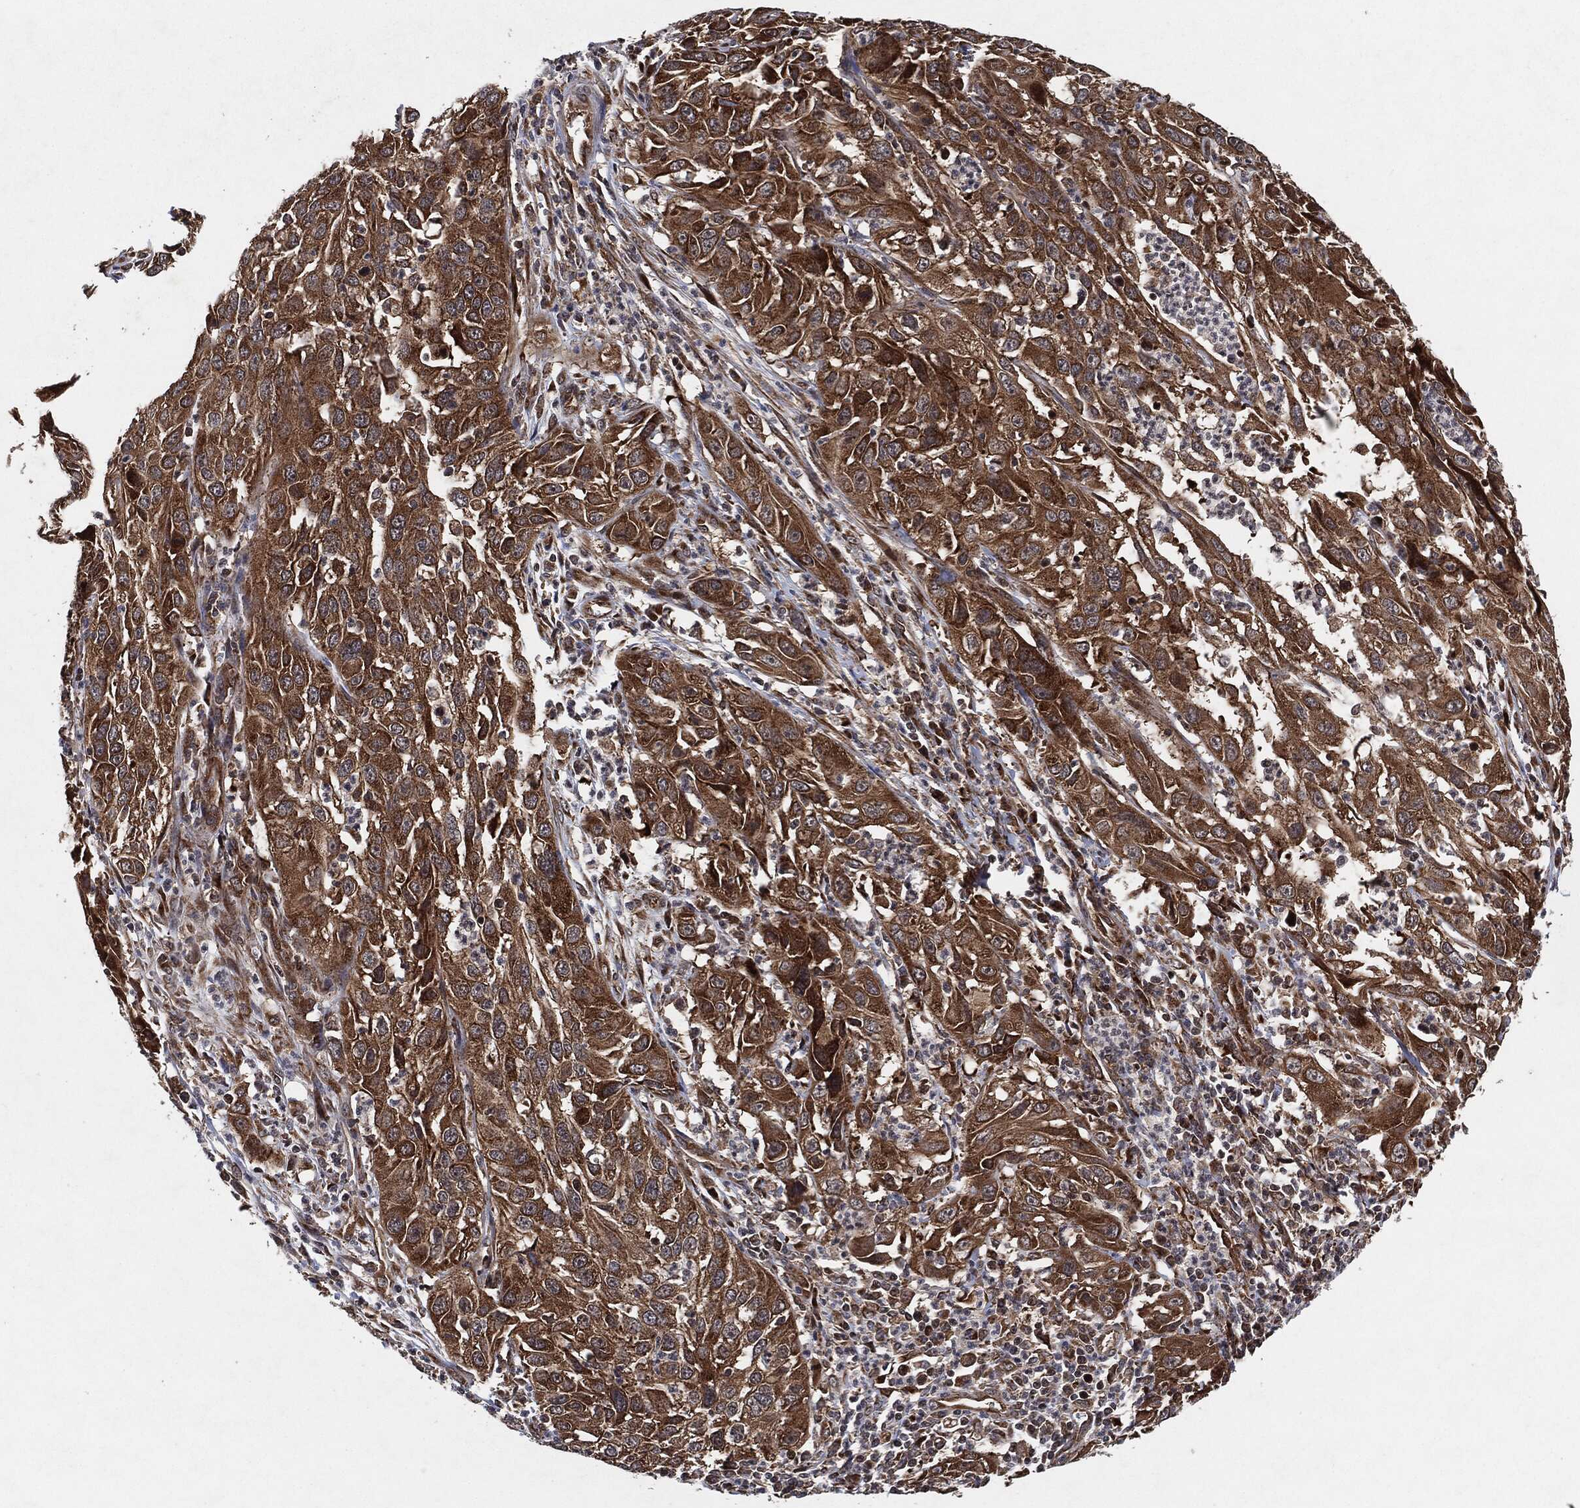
{"staining": {"intensity": "strong", "quantity": ">75%", "location": "cytoplasmic/membranous"}, "tissue": "cervical cancer", "cell_type": "Tumor cells", "image_type": "cancer", "snomed": [{"axis": "morphology", "description": "Squamous cell carcinoma, NOS"}, {"axis": "topography", "description": "Cervix"}], "caption": "Human cervical squamous cell carcinoma stained with a brown dye shows strong cytoplasmic/membranous positive expression in approximately >75% of tumor cells.", "gene": "BCAR1", "patient": {"sex": "female", "age": 32}}